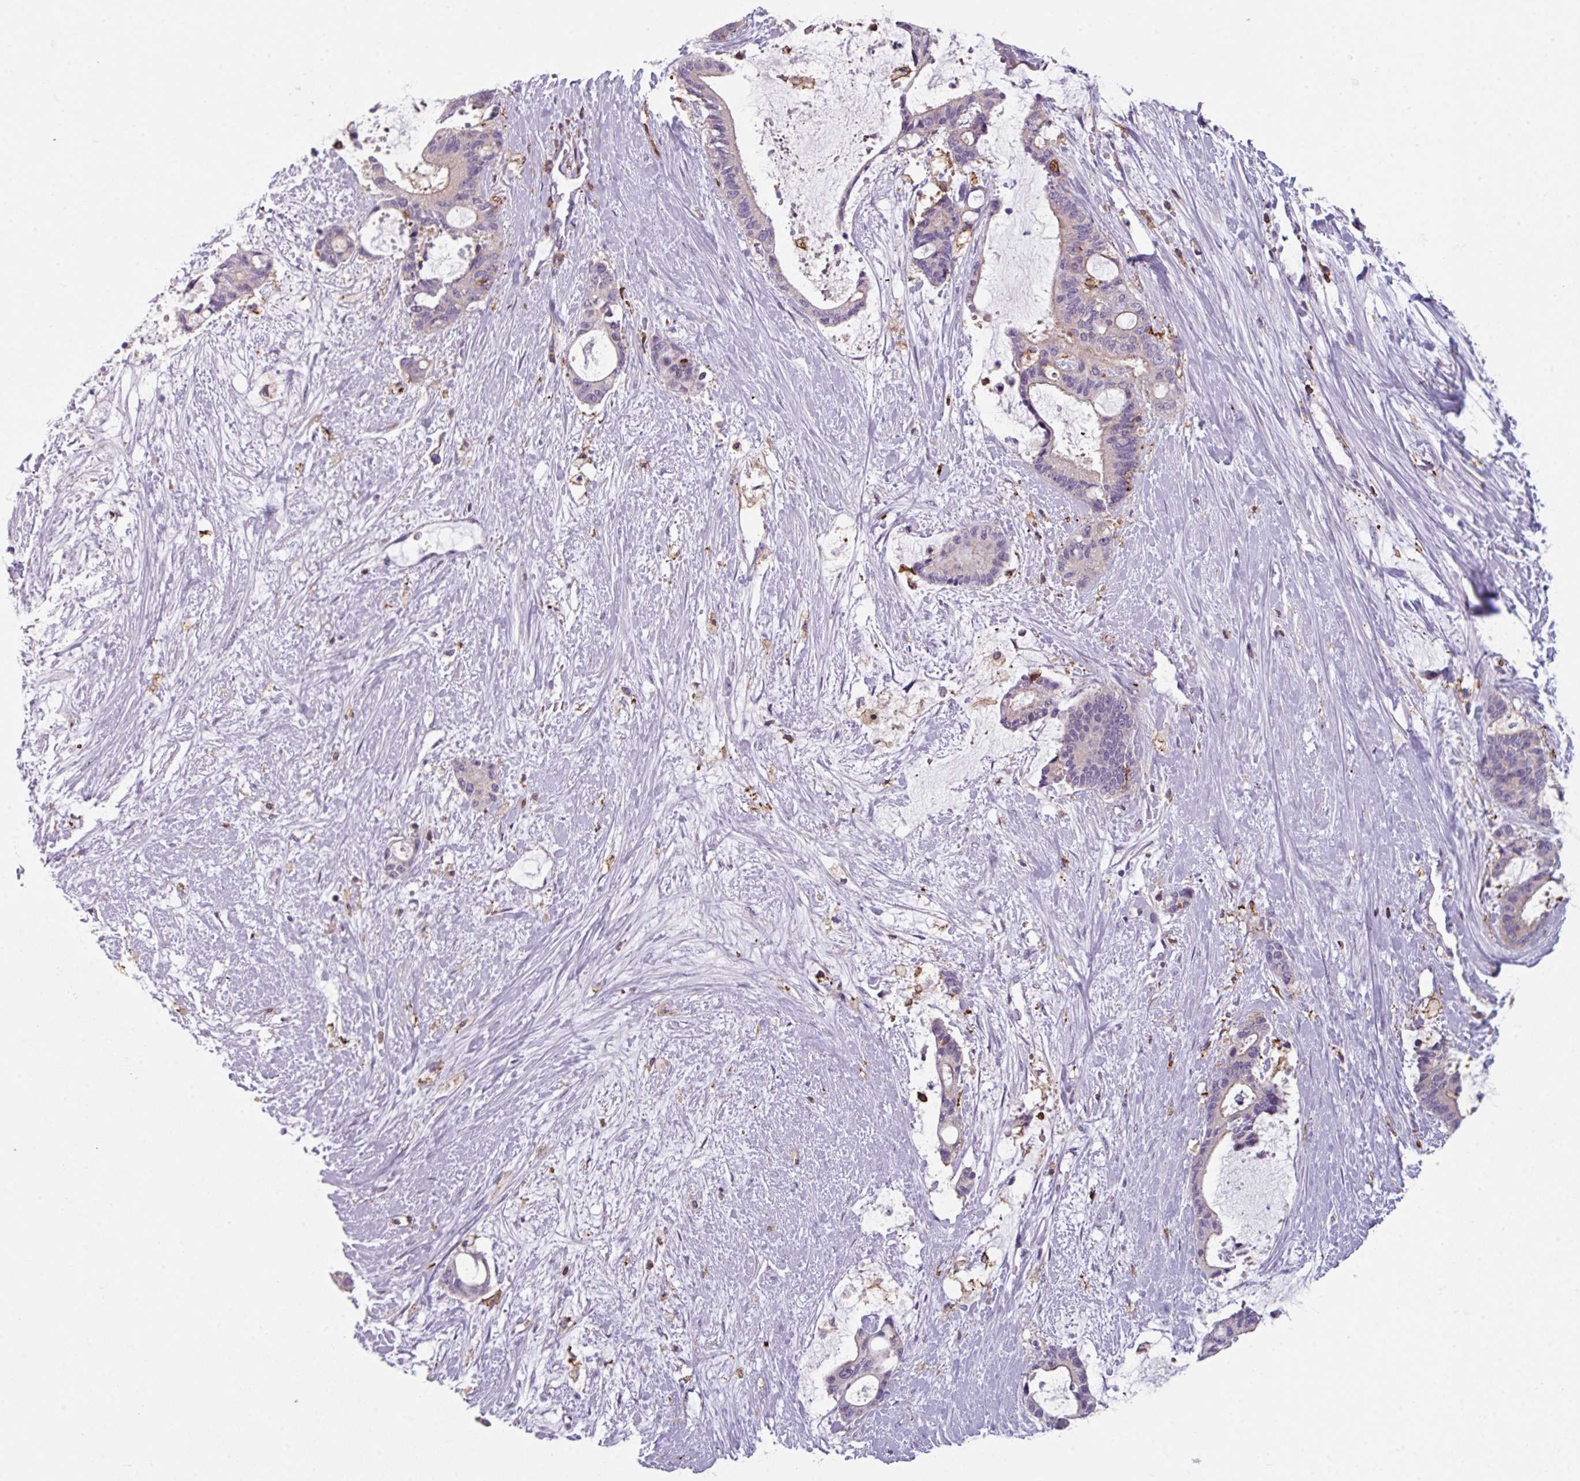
{"staining": {"intensity": "negative", "quantity": "none", "location": "none"}, "tissue": "liver cancer", "cell_type": "Tumor cells", "image_type": "cancer", "snomed": [{"axis": "morphology", "description": "Normal tissue, NOS"}, {"axis": "morphology", "description": "Cholangiocarcinoma"}, {"axis": "topography", "description": "Liver"}, {"axis": "topography", "description": "Peripheral nerve tissue"}], "caption": "DAB immunohistochemical staining of liver cholangiocarcinoma exhibits no significant positivity in tumor cells.", "gene": "NEDD9", "patient": {"sex": "female", "age": 73}}